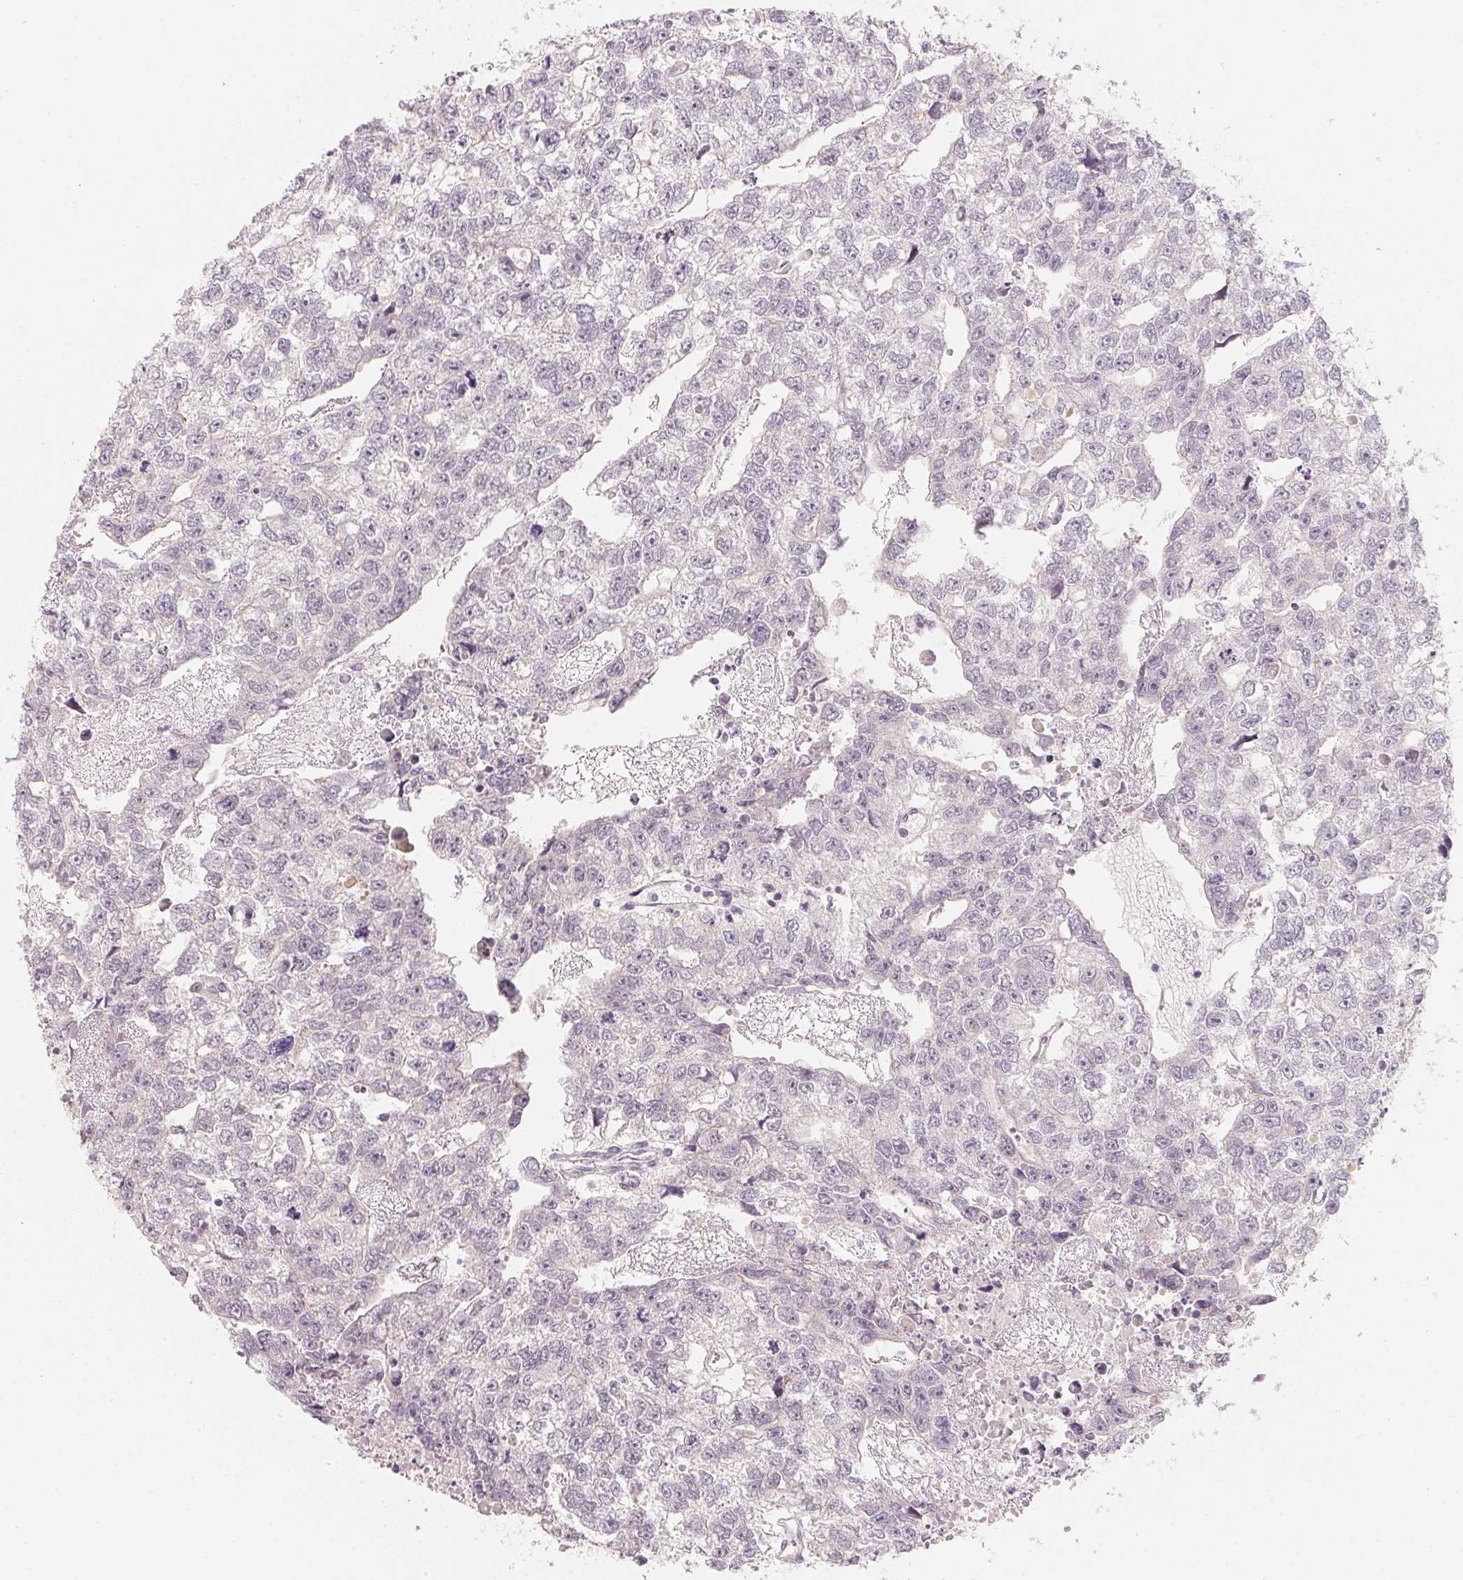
{"staining": {"intensity": "negative", "quantity": "none", "location": "none"}, "tissue": "testis cancer", "cell_type": "Tumor cells", "image_type": "cancer", "snomed": [{"axis": "morphology", "description": "Carcinoma, Embryonal, NOS"}, {"axis": "morphology", "description": "Teratoma, malignant, NOS"}, {"axis": "topography", "description": "Testis"}], "caption": "Protein analysis of testis cancer (malignant teratoma) displays no significant positivity in tumor cells.", "gene": "ANKRD31", "patient": {"sex": "male", "age": 44}}